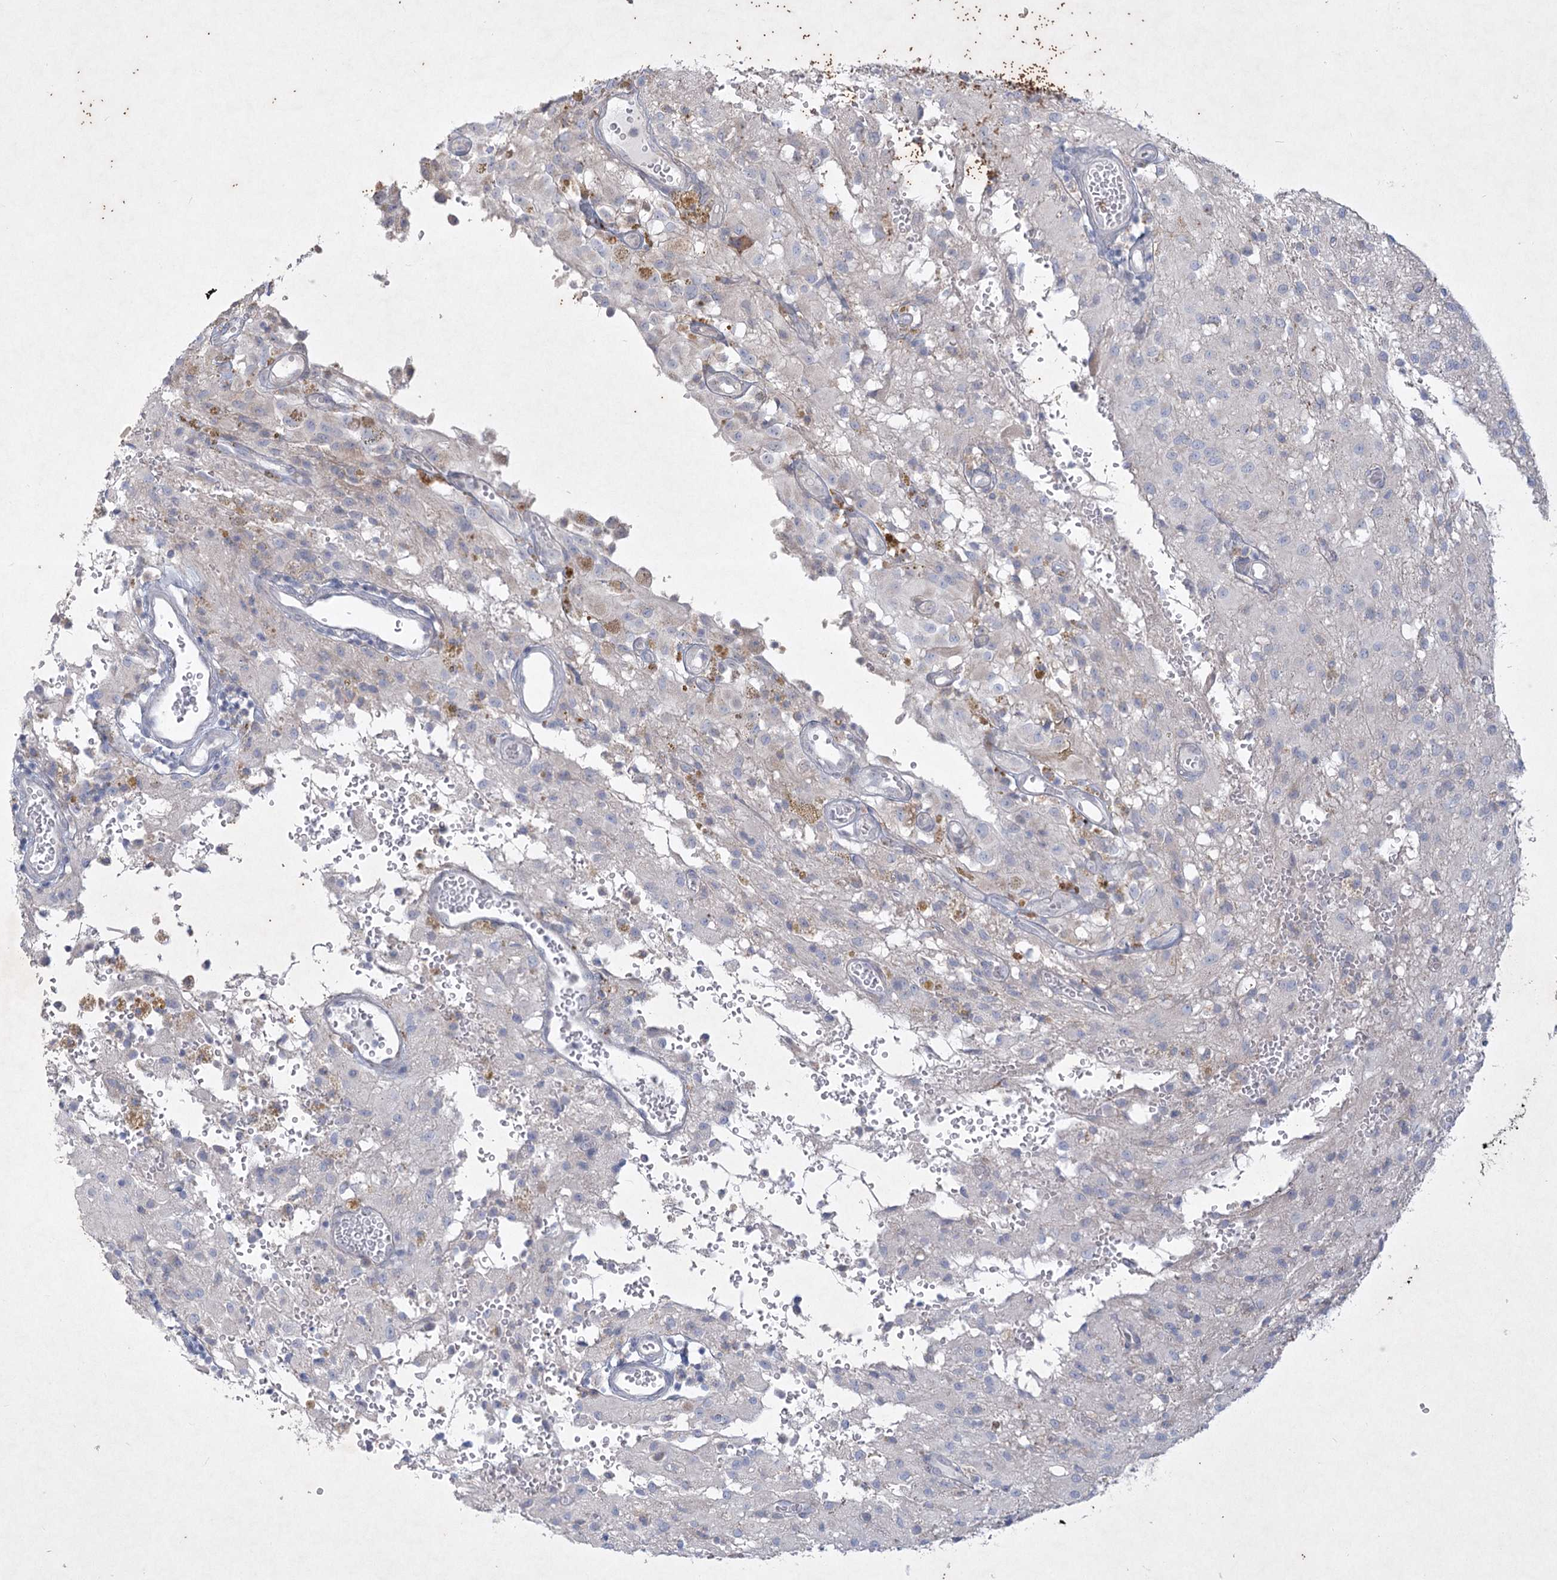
{"staining": {"intensity": "negative", "quantity": "none", "location": "none"}, "tissue": "glioma", "cell_type": "Tumor cells", "image_type": "cancer", "snomed": [{"axis": "morphology", "description": "Glioma, malignant, High grade"}, {"axis": "topography", "description": "Brain"}], "caption": "Tumor cells are negative for brown protein staining in malignant glioma (high-grade).", "gene": "PLA2G12A", "patient": {"sex": "female", "age": 59}}